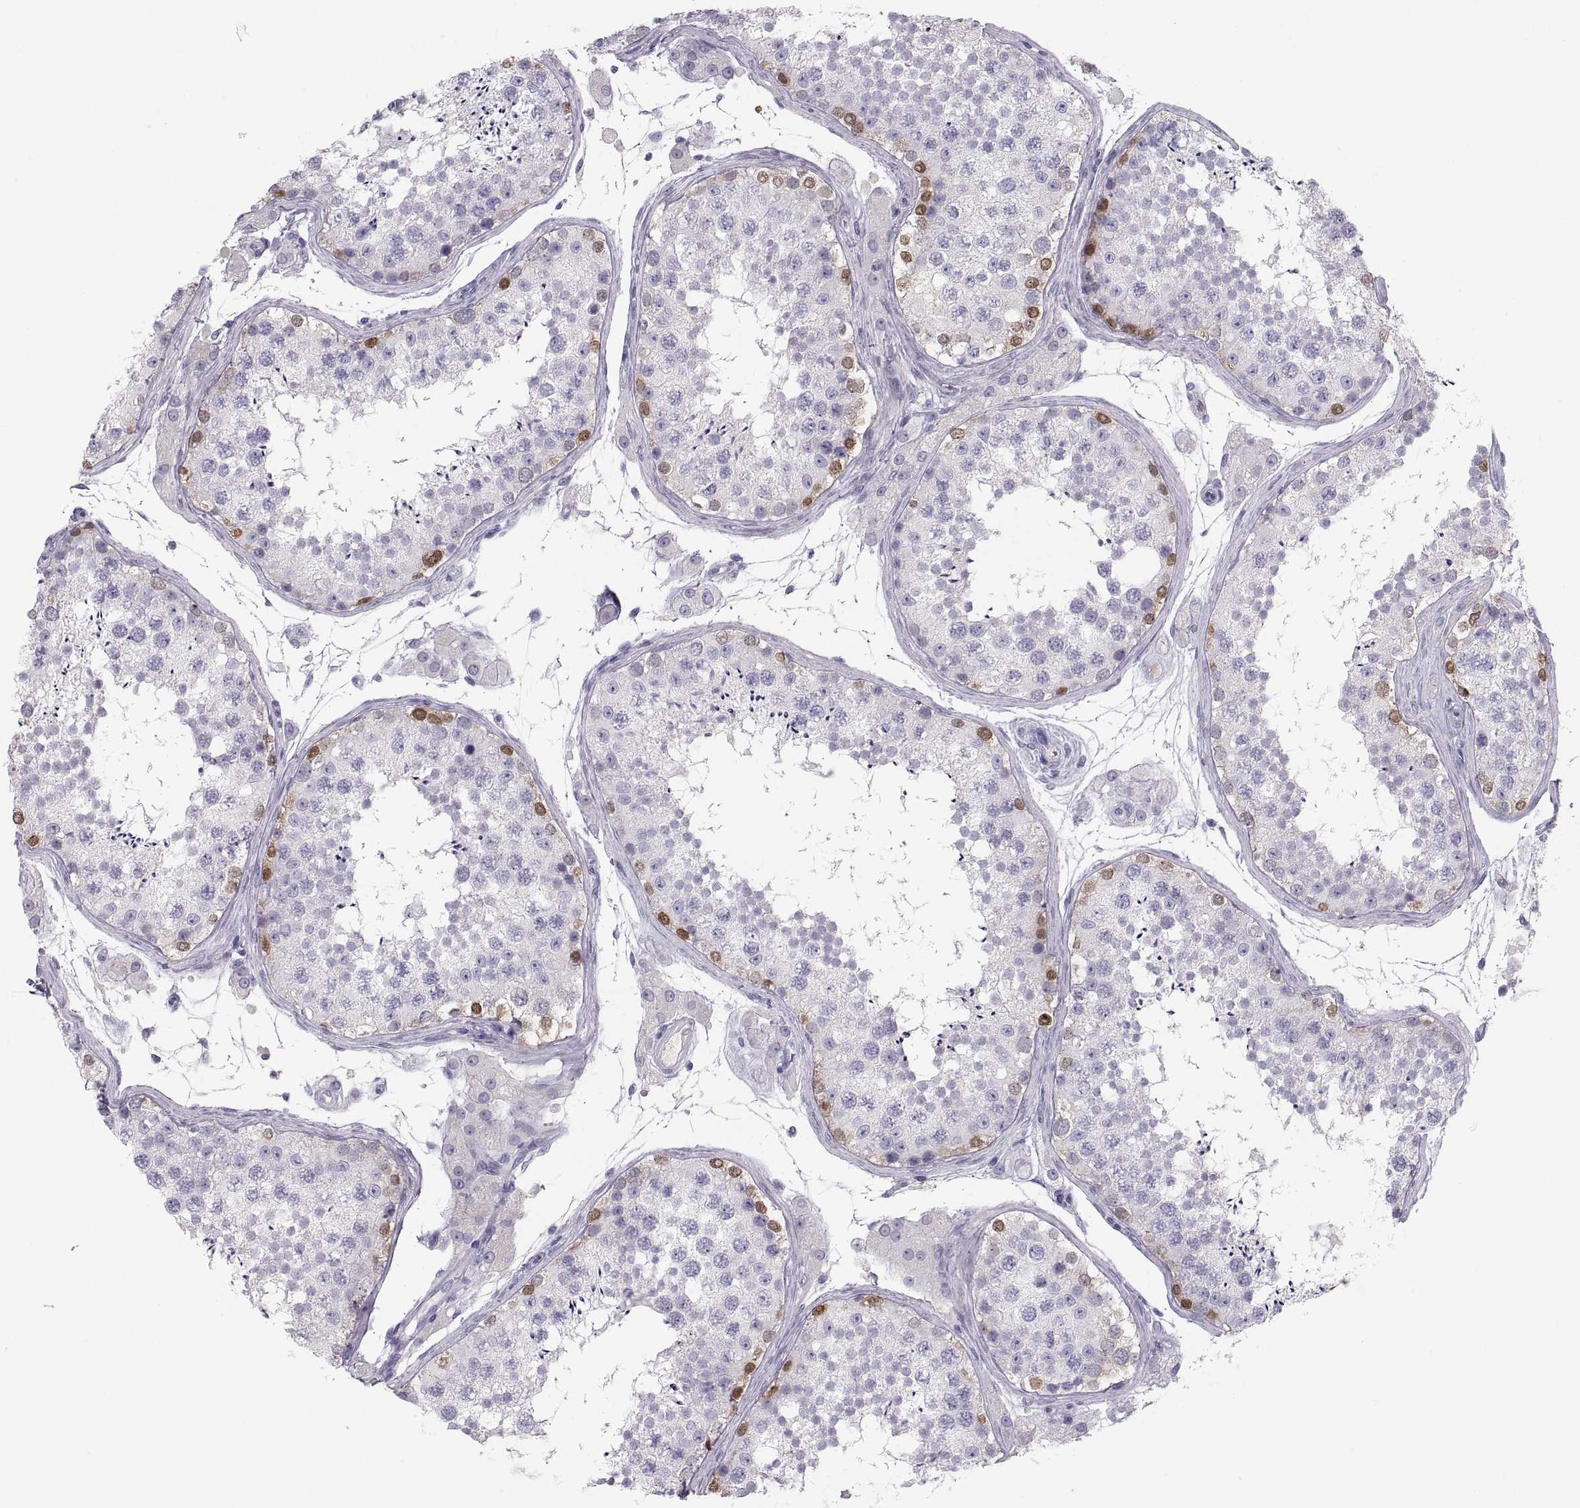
{"staining": {"intensity": "strong", "quantity": "<25%", "location": "cytoplasmic/membranous,nuclear"}, "tissue": "testis", "cell_type": "Cells in seminiferous ducts", "image_type": "normal", "snomed": [{"axis": "morphology", "description": "Normal tissue, NOS"}, {"axis": "topography", "description": "Testis"}], "caption": "Immunohistochemical staining of unremarkable testis reveals medium levels of strong cytoplasmic/membranous,nuclear staining in about <25% of cells in seminiferous ducts.", "gene": "MAGEB2", "patient": {"sex": "male", "age": 41}}